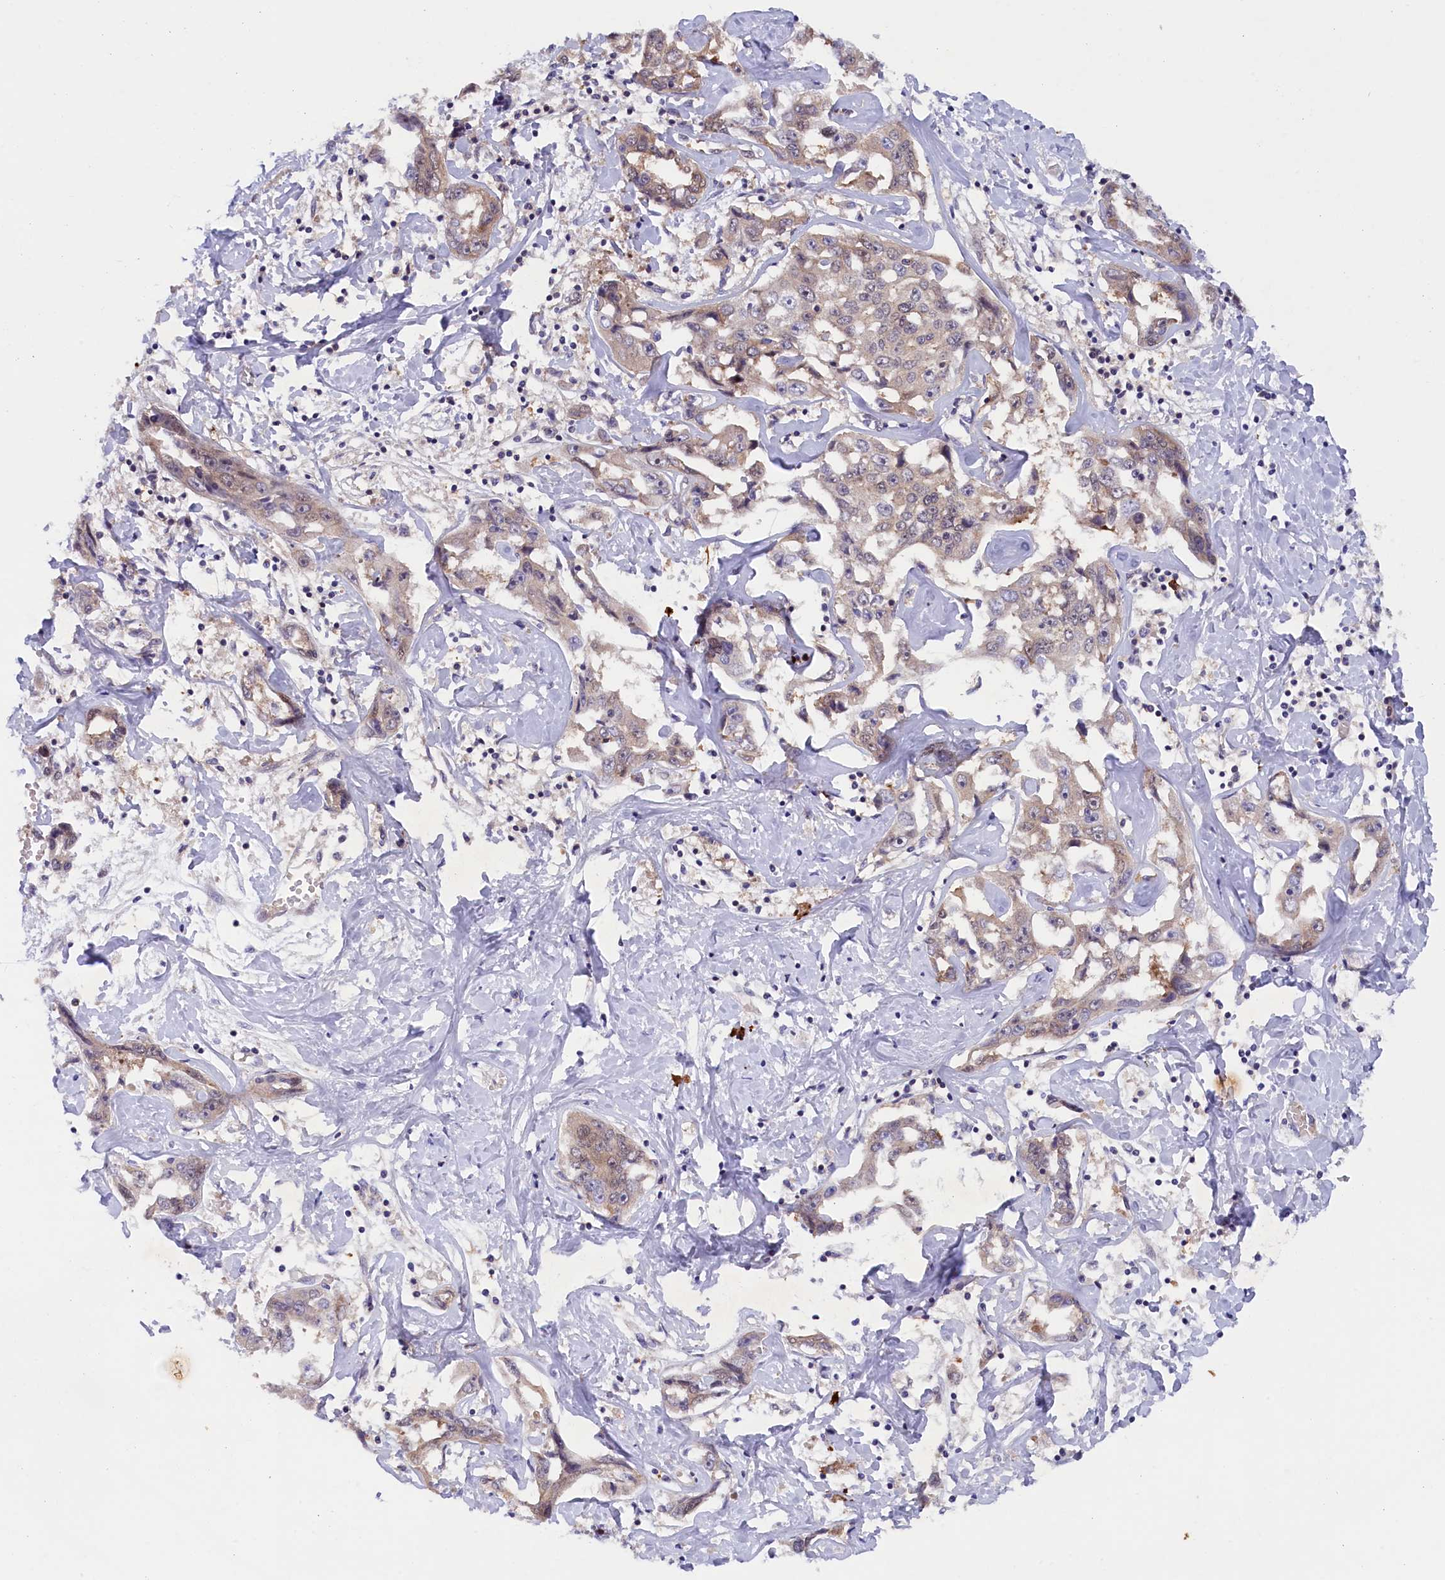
{"staining": {"intensity": "weak", "quantity": "25%-75%", "location": "cytoplasmic/membranous"}, "tissue": "liver cancer", "cell_type": "Tumor cells", "image_type": "cancer", "snomed": [{"axis": "morphology", "description": "Cholangiocarcinoma"}, {"axis": "topography", "description": "Liver"}], "caption": "A brown stain labels weak cytoplasmic/membranous expression of a protein in liver cancer (cholangiocarcinoma) tumor cells.", "gene": "JPT2", "patient": {"sex": "male", "age": 59}}